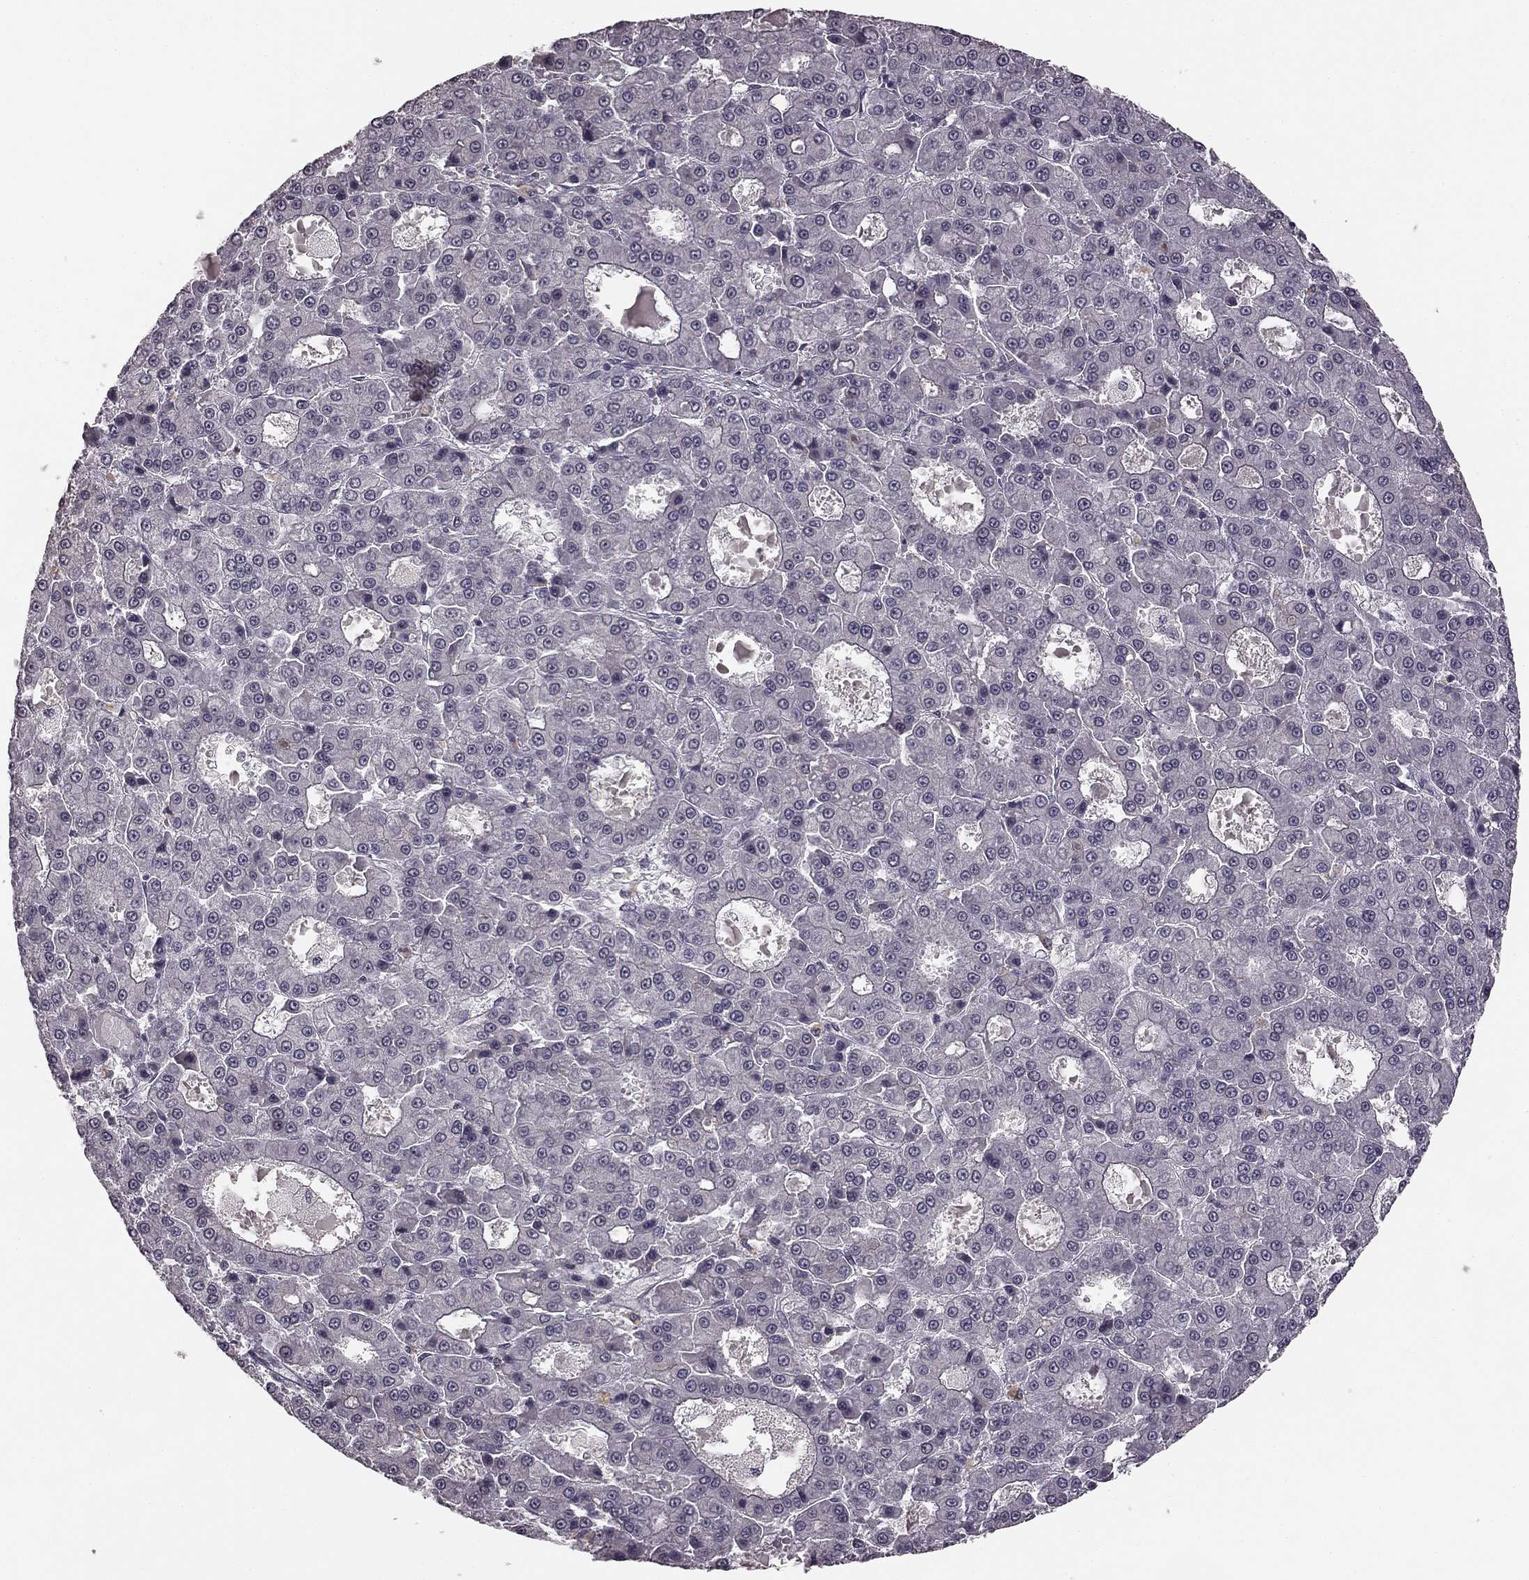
{"staining": {"intensity": "negative", "quantity": "none", "location": "none"}, "tissue": "liver cancer", "cell_type": "Tumor cells", "image_type": "cancer", "snomed": [{"axis": "morphology", "description": "Carcinoma, Hepatocellular, NOS"}, {"axis": "topography", "description": "Liver"}], "caption": "A micrograph of liver cancer (hepatocellular carcinoma) stained for a protein demonstrates no brown staining in tumor cells.", "gene": "HCN4", "patient": {"sex": "male", "age": 70}}